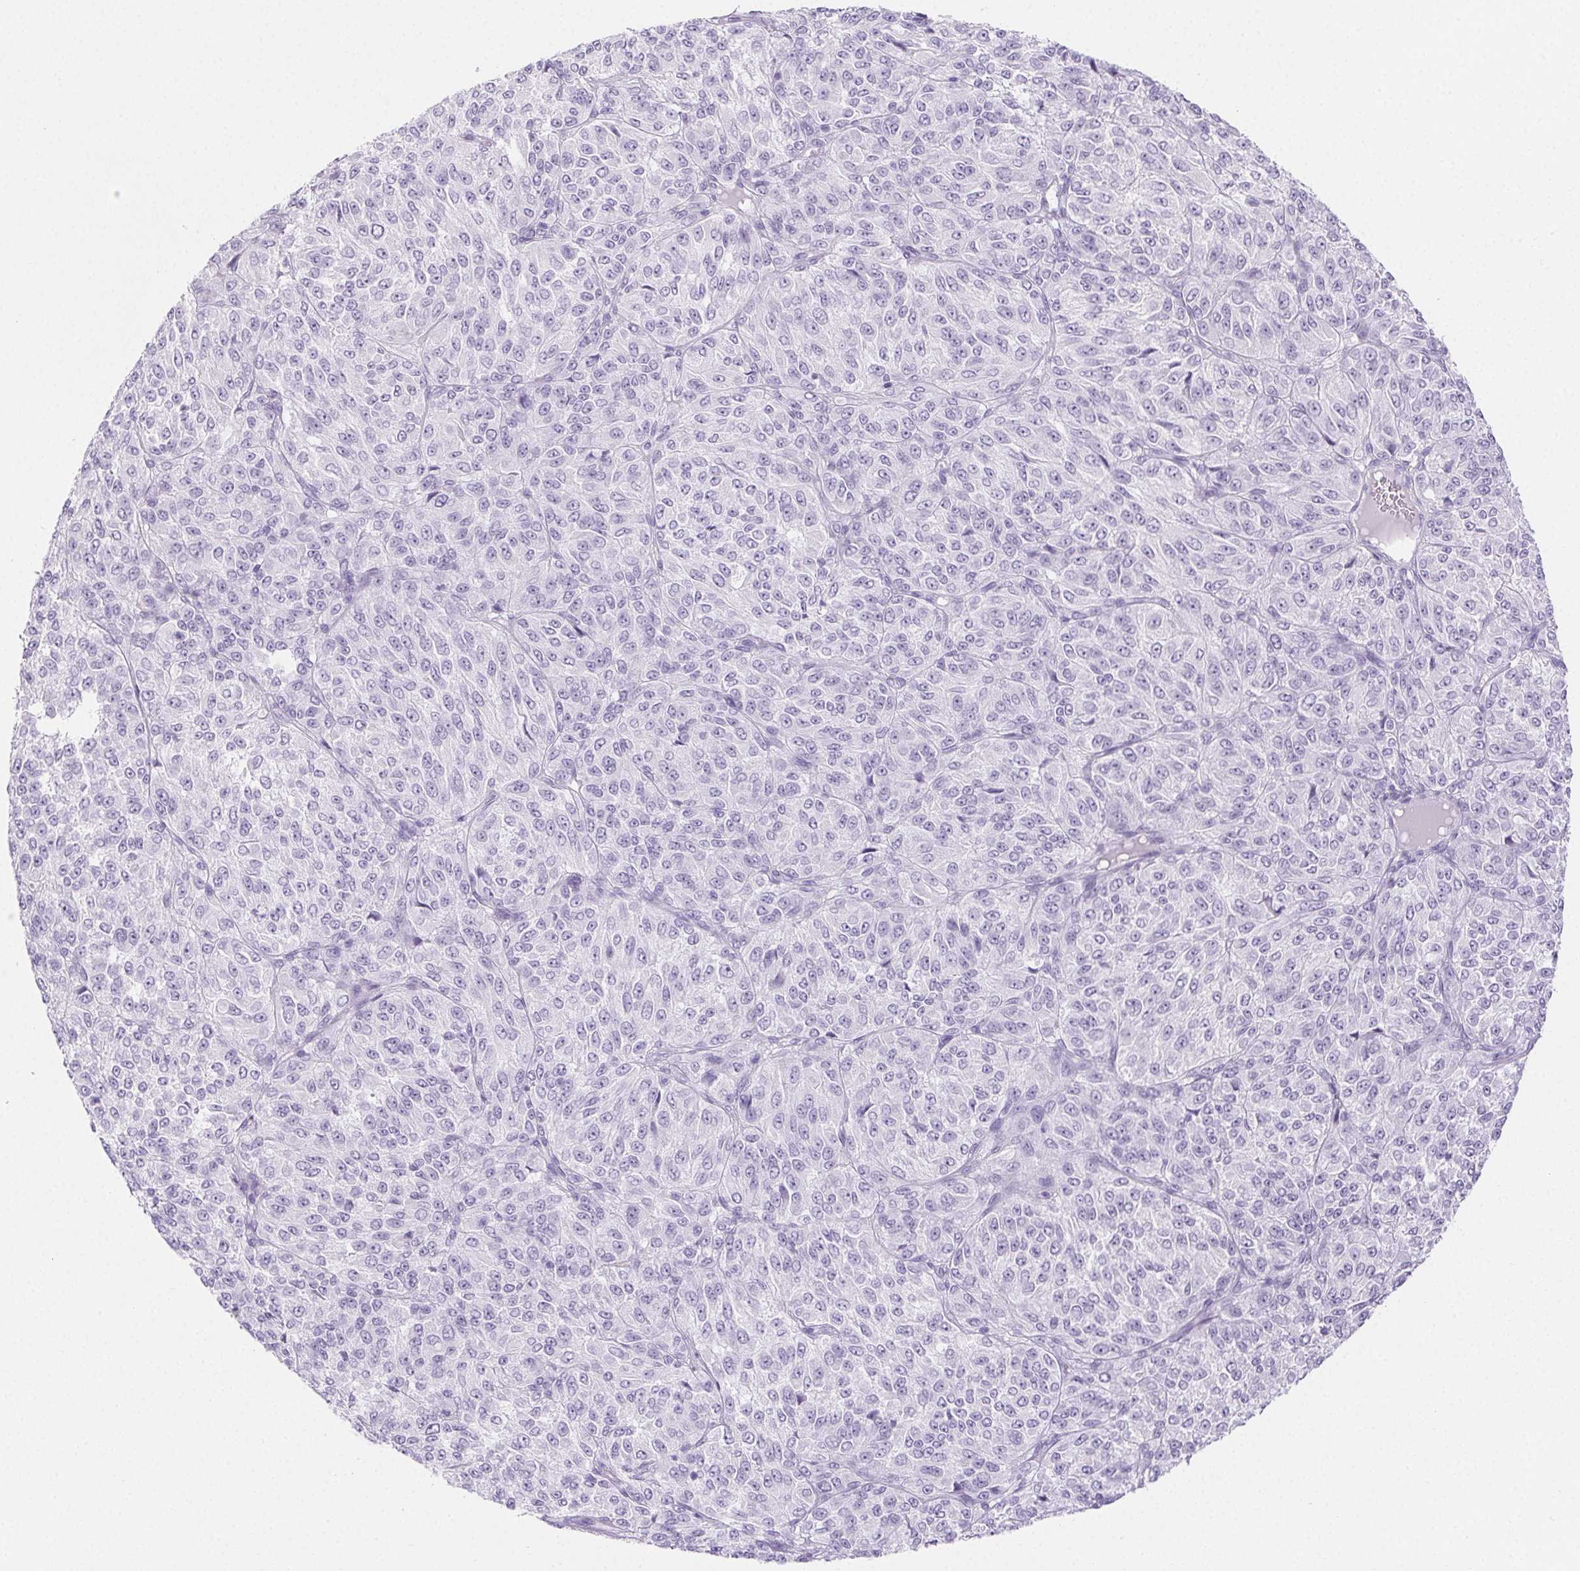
{"staining": {"intensity": "negative", "quantity": "none", "location": "none"}, "tissue": "melanoma", "cell_type": "Tumor cells", "image_type": "cancer", "snomed": [{"axis": "morphology", "description": "Malignant melanoma, Metastatic site"}, {"axis": "topography", "description": "Brain"}], "caption": "IHC of human melanoma demonstrates no positivity in tumor cells.", "gene": "SPRR3", "patient": {"sex": "female", "age": 56}}